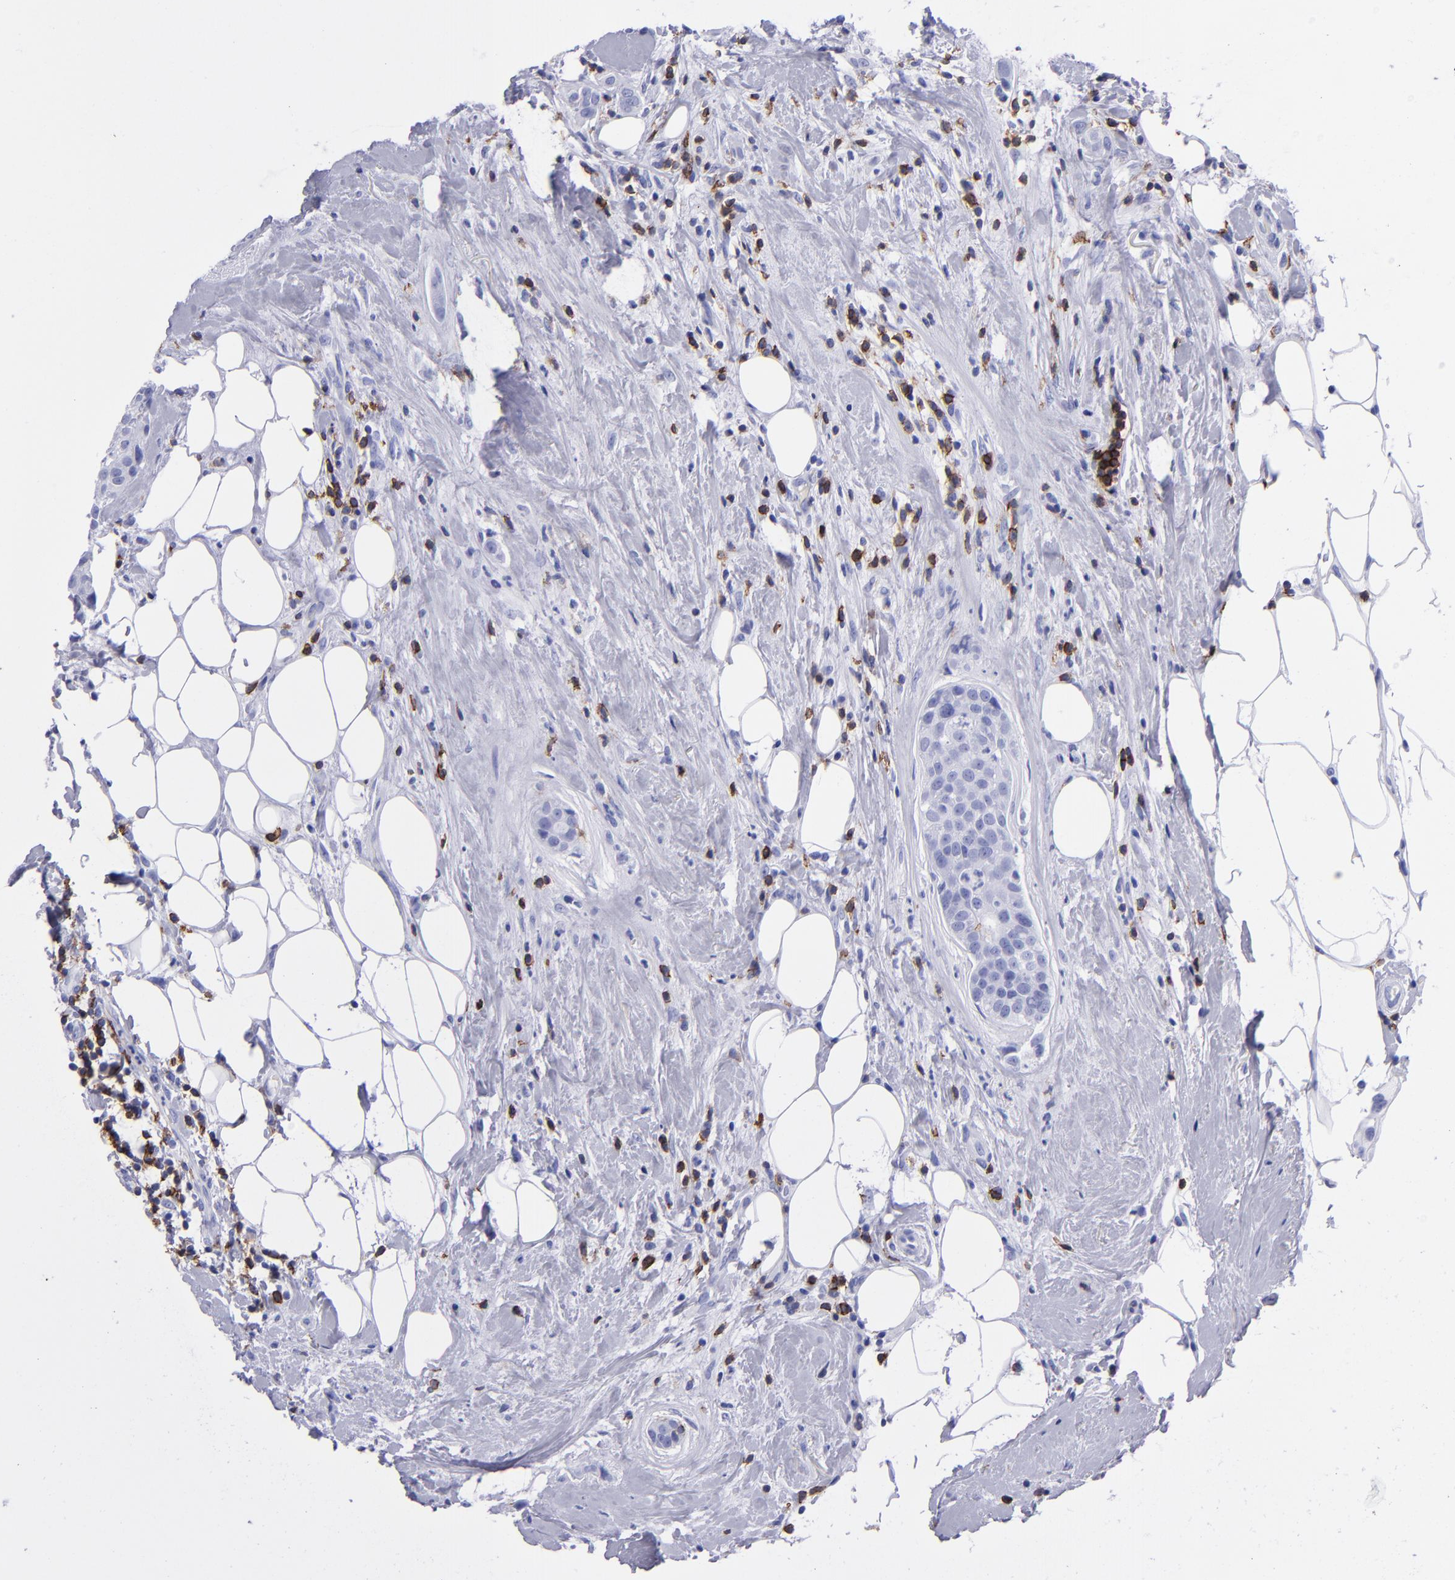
{"staining": {"intensity": "negative", "quantity": "none", "location": "none"}, "tissue": "breast cancer", "cell_type": "Tumor cells", "image_type": "cancer", "snomed": [{"axis": "morphology", "description": "Duct carcinoma"}, {"axis": "topography", "description": "Breast"}], "caption": "The micrograph reveals no significant expression in tumor cells of breast invasive ductal carcinoma. Brightfield microscopy of IHC stained with DAB (3,3'-diaminobenzidine) (brown) and hematoxylin (blue), captured at high magnification.", "gene": "CD6", "patient": {"sex": "female", "age": 45}}